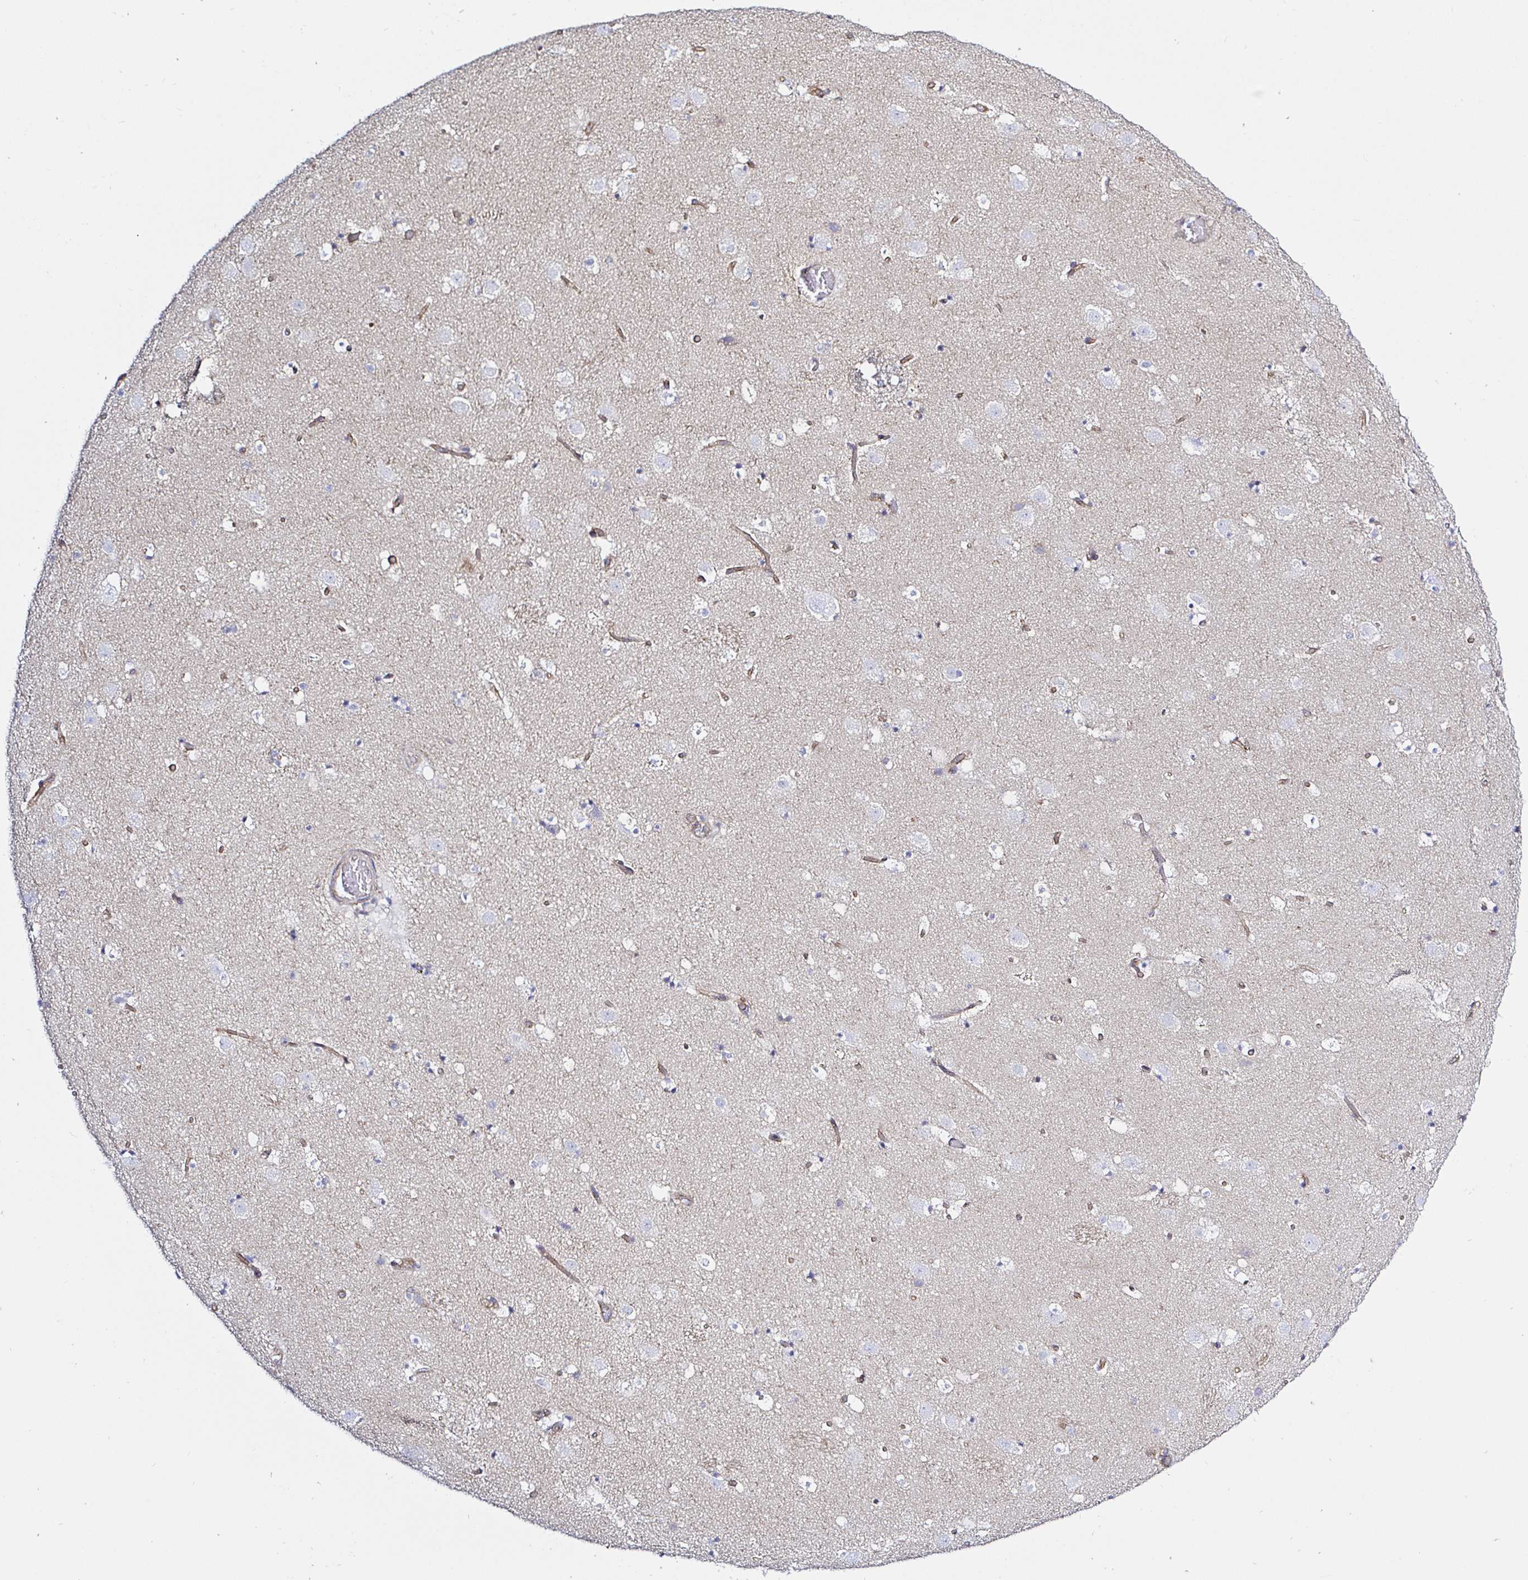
{"staining": {"intensity": "negative", "quantity": "none", "location": "none"}, "tissue": "caudate", "cell_type": "Glial cells", "image_type": "normal", "snomed": [{"axis": "morphology", "description": "Normal tissue, NOS"}, {"axis": "topography", "description": "Lateral ventricle wall"}], "caption": "Immunohistochemistry of normal caudate displays no positivity in glial cells.", "gene": "ARL4D", "patient": {"sex": "male", "age": 37}}